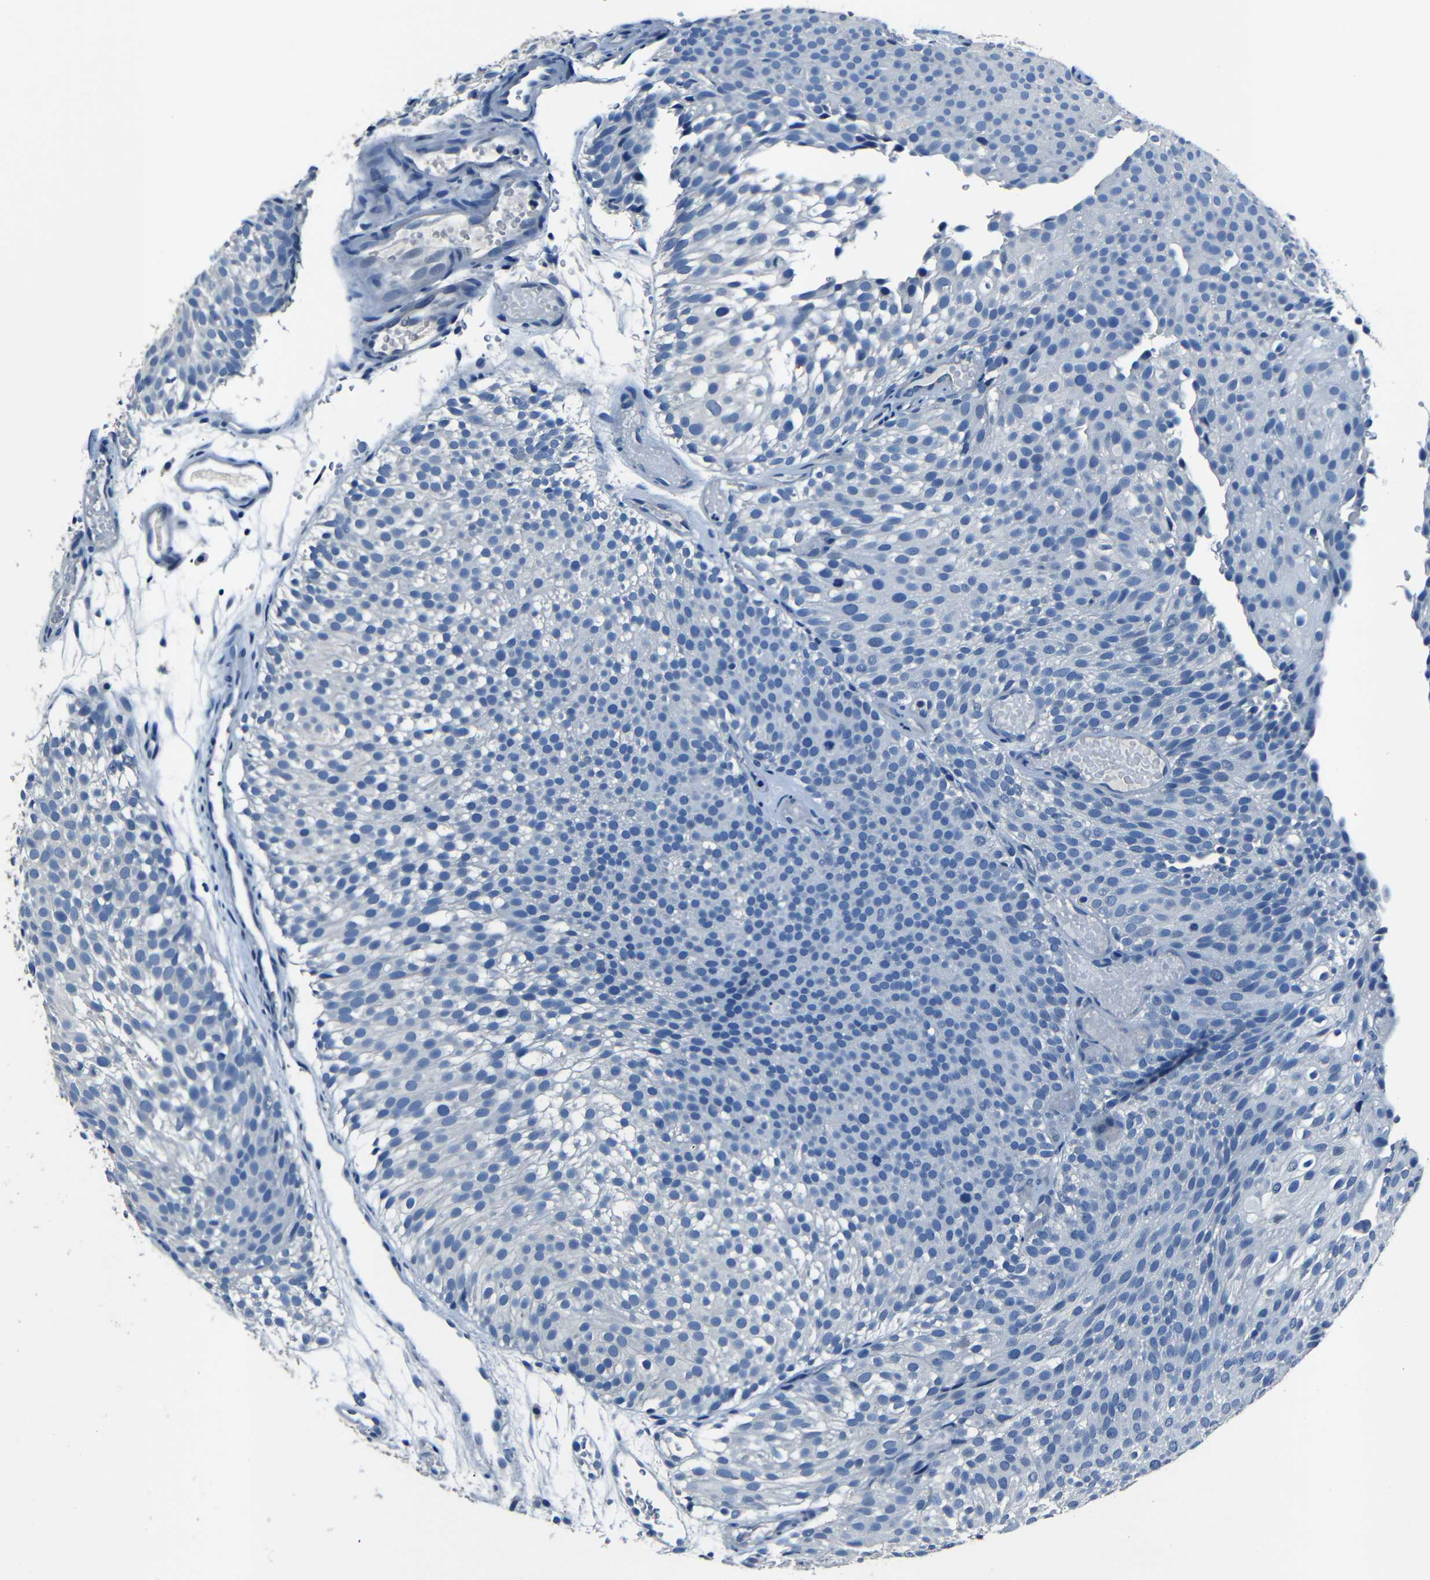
{"staining": {"intensity": "negative", "quantity": "none", "location": "none"}, "tissue": "urothelial cancer", "cell_type": "Tumor cells", "image_type": "cancer", "snomed": [{"axis": "morphology", "description": "Urothelial carcinoma, Low grade"}, {"axis": "topography", "description": "Urinary bladder"}], "caption": "This image is of urothelial cancer stained with IHC to label a protein in brown with the nuclei are counter-stained blue. There is no expression in tumor cells.", "gene": "NCMAP", "patient": {"sex": "male", "age": 78}}